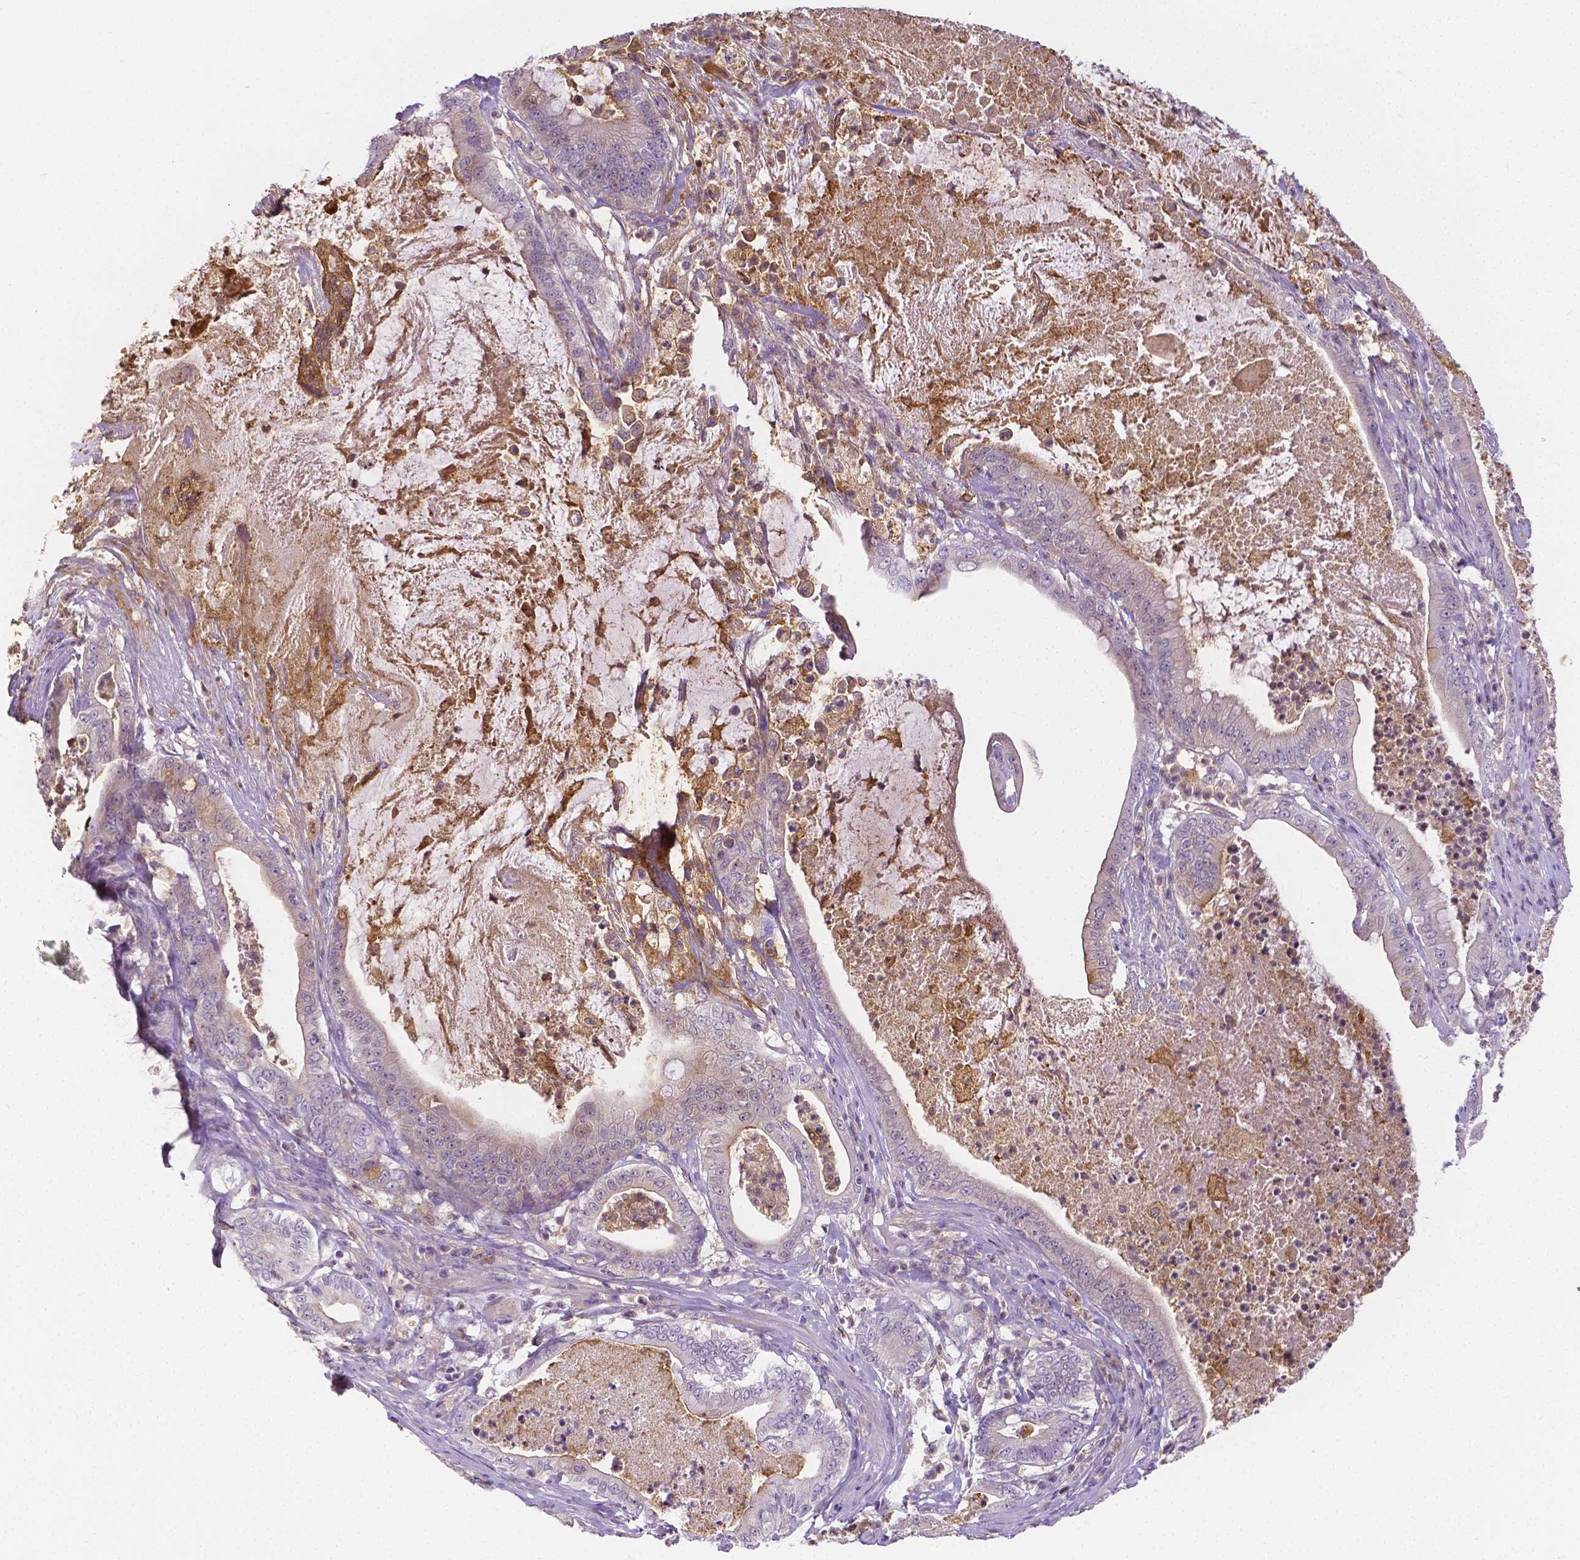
{"staining": {"intensity": "negative", "quantity": "none", "location": "none"}, "tissue": "pancreatic cancer", "cell_type": "Tumor cells", "image_type": "cancer", "snomed": [{"axis": "morphology", "description": "Adenocarcinoma, NOS"}, {"axis": "topography", "description": "Pancreas"}], "caption": "DAB immunohistochemical staining of pancreatic cancer (adenocarcinoma) shows no significant staining in tumor cells.", "gene": "NXPH2", "patient": {"sex": "male", "age": 71}}